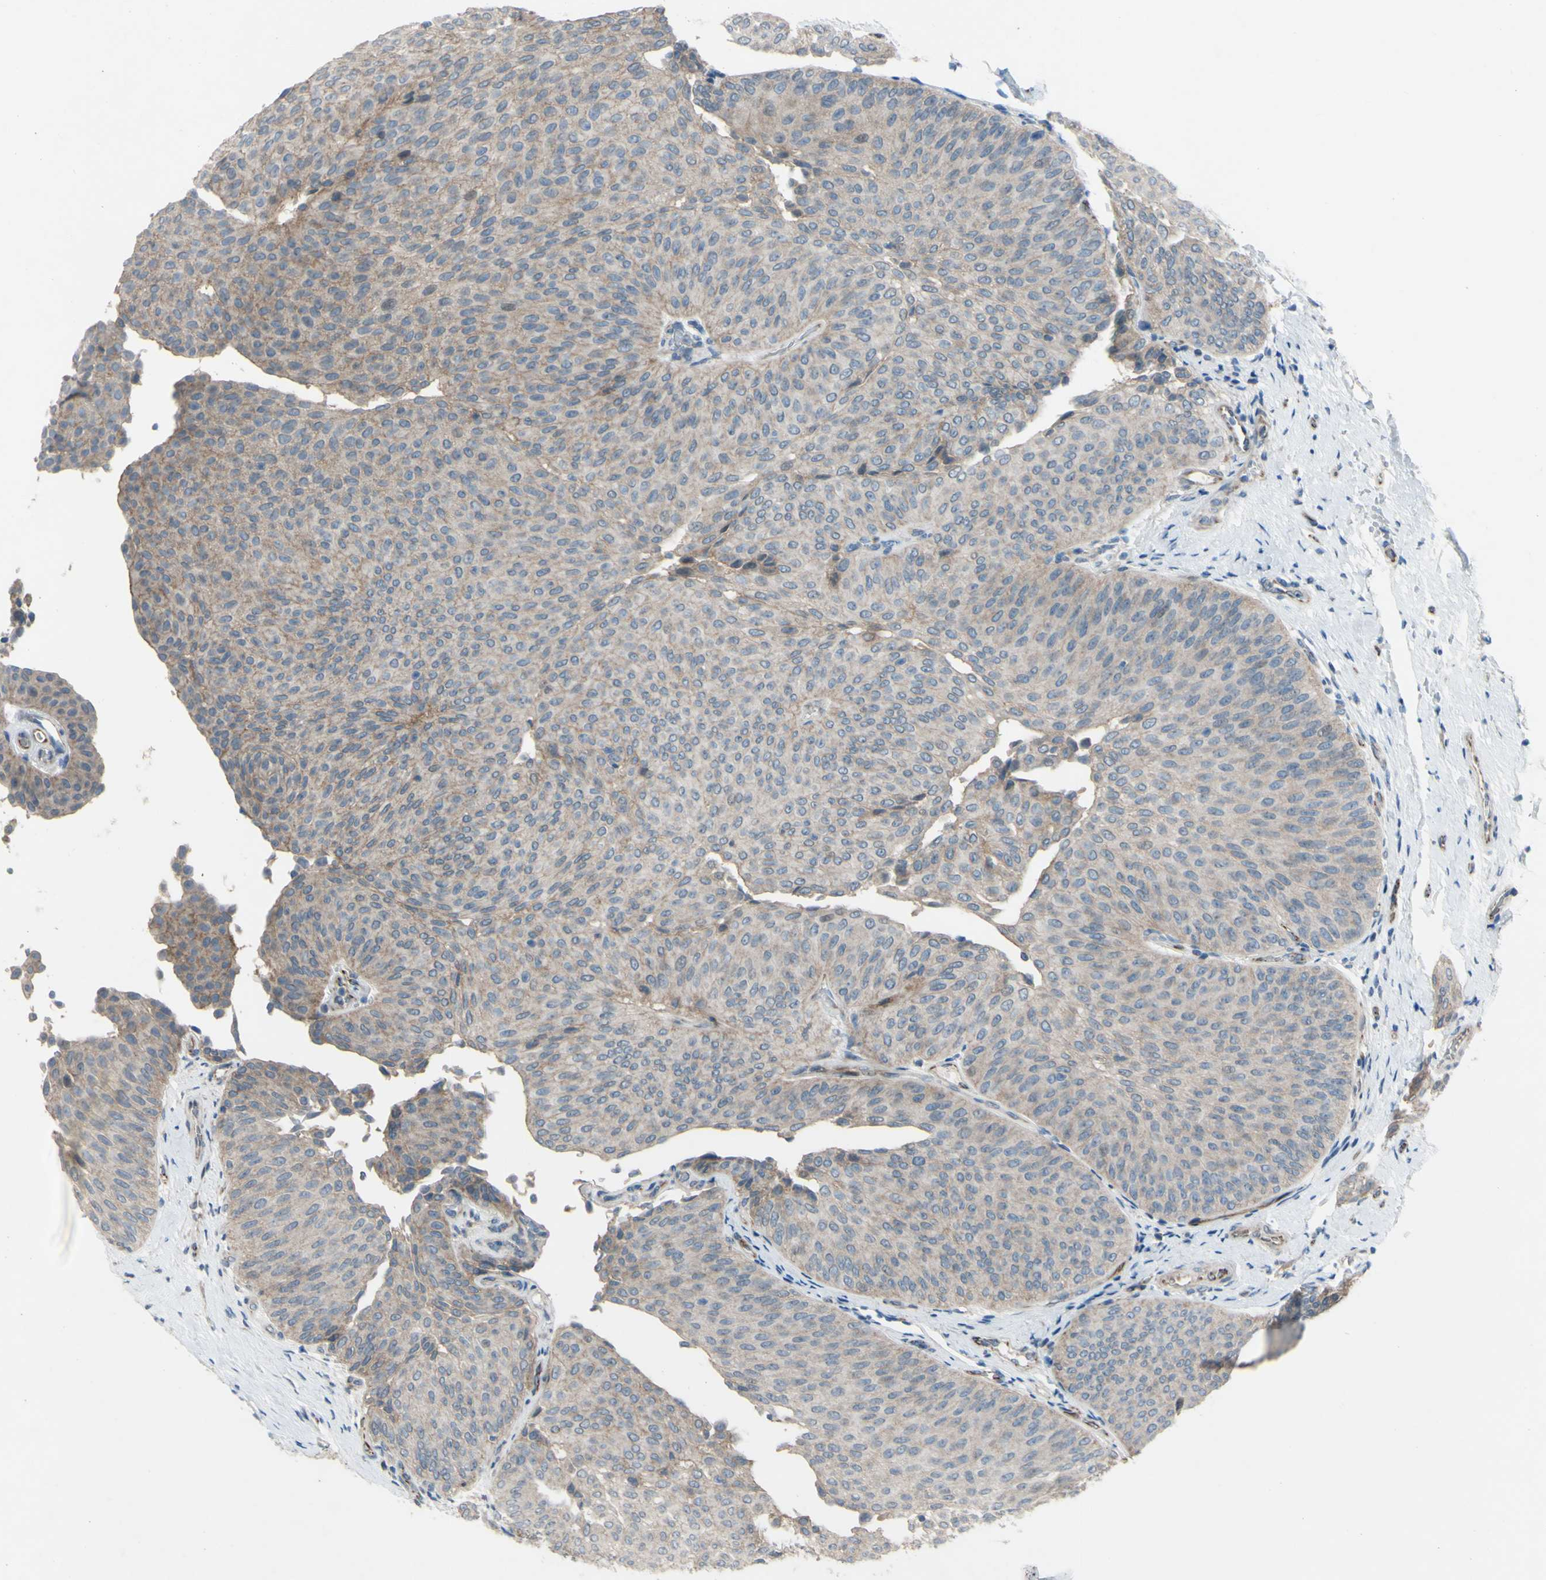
{"staining": {"intensity": "weak", "quantity": "<25%", "location": "cytoplasmic/membranous"}, "tissue": "urothelial cancer", "cell_type": "Tumor cells", "image_type": "cancer", "snomed": [{"axis": "morphology", "description": "Urothelial carcinoma, Low grade"}, {"axis": "topography", "description": "Urinary bladder"}], "caption": "The photomicrograph reveals no staining of tumor cells in urothelial cancer. The staining is performed using DAB brown chromogen with nuclei counter-stained in using hematoxylin.", "gene": "CDCP1", "patient": {"sex": "female", "age": 60}}